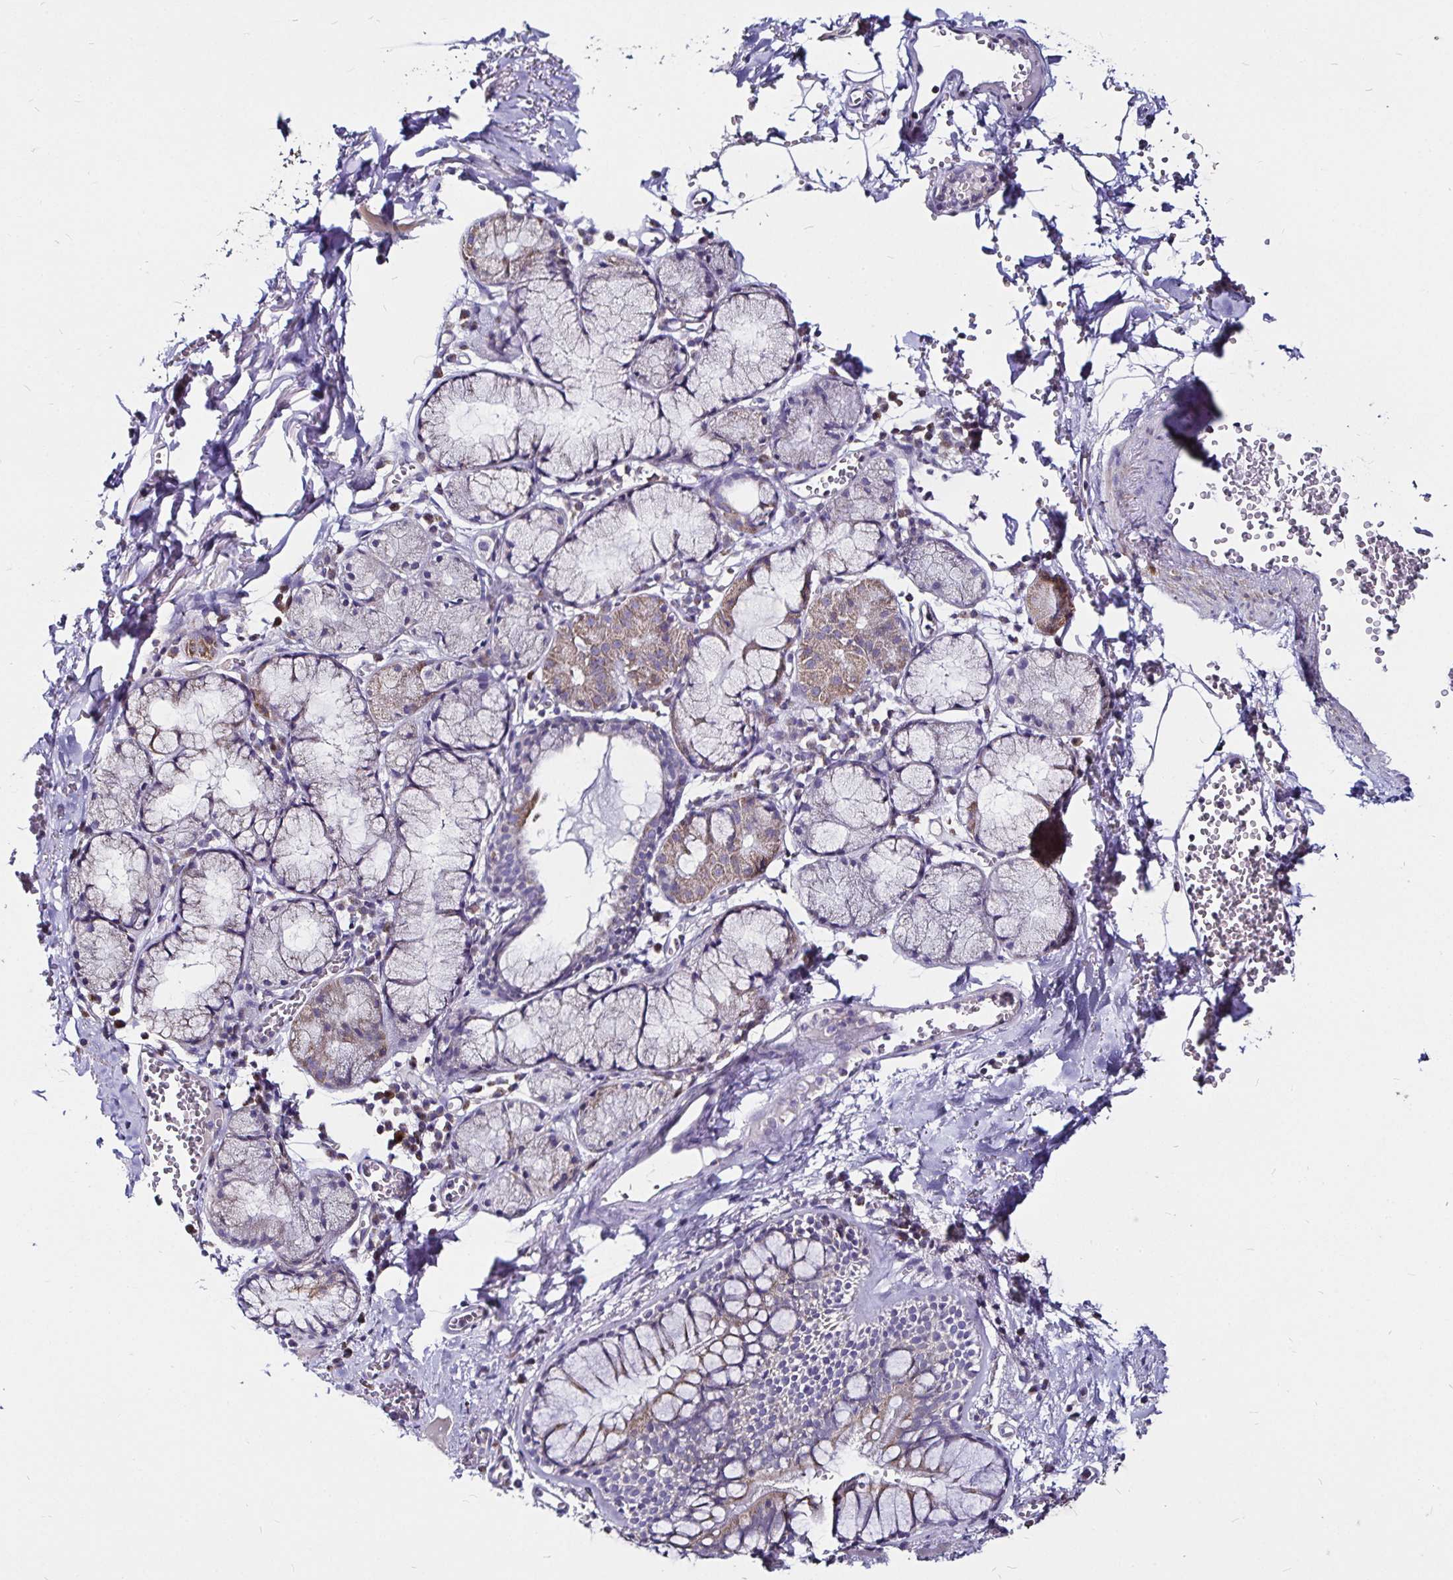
{"staining": {"intensity": "weak", "quantity": "25%-75%", "location": "cytoplasmic/membranous"}, "tissue": "bronchus", "cell_type": "Respiratory epithelial cells", "image_type": "normal", "snomed": [{"axis": "morphology", "description": "Normal tissue, NOS"}, {"axis": "topography", "description": "Cartilage tissue"}, {"axis": "topography", "description": "Bronchus"}], "caption": "IHC of unremarkable human bronchus reveals low levels of weak cytoplasmic/membranous expression in about 25%-75% of respiratory epithelial cells.", "gene": "PGAM2", "patient": {"sex": "male", "age": 78}}